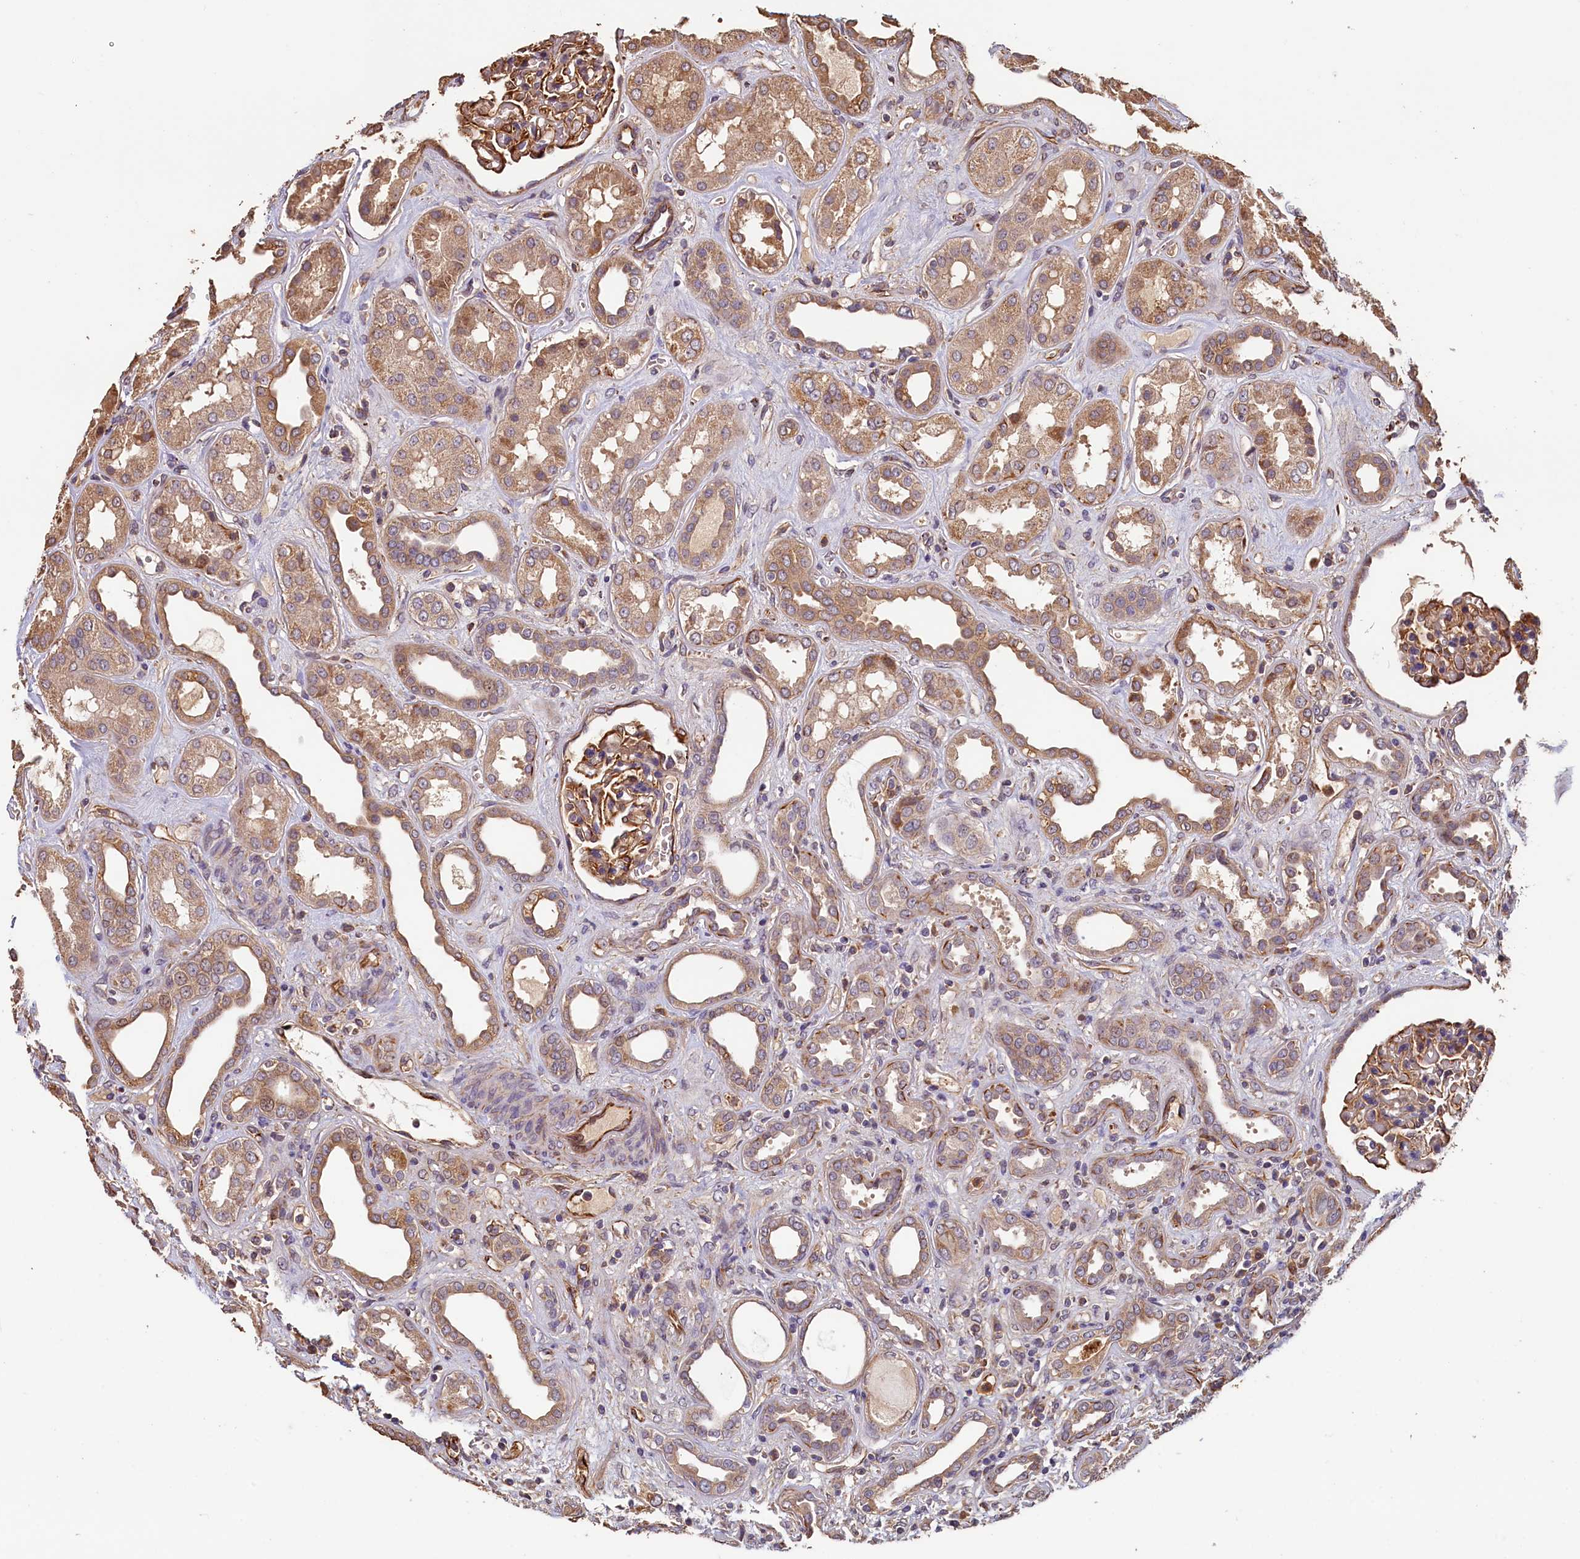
{"staining": {"intensity": "moderate", "quantity": ">75%", "location": "cytoplasmic/membranous"}, "tissue": "kidney", "cell_type": "Cells in glomeruli", "image_type": "normal", "snomed": [{"axis": "morphology", "description": "Normal tissue, NOS"}, {"axis": "topography", "description": "Kidney"}], "caption": "Normal kidney exhibits moderate cytoplasmic/membranous positivity in approximately >75% of cells in glomeruli (Stains: DAB in brown, nuclei in blue, Microscopy: brightfield microscopy at high magnification)..", "gene": "ACSBG1", "patient": {"sex": "male", "age": 59}}